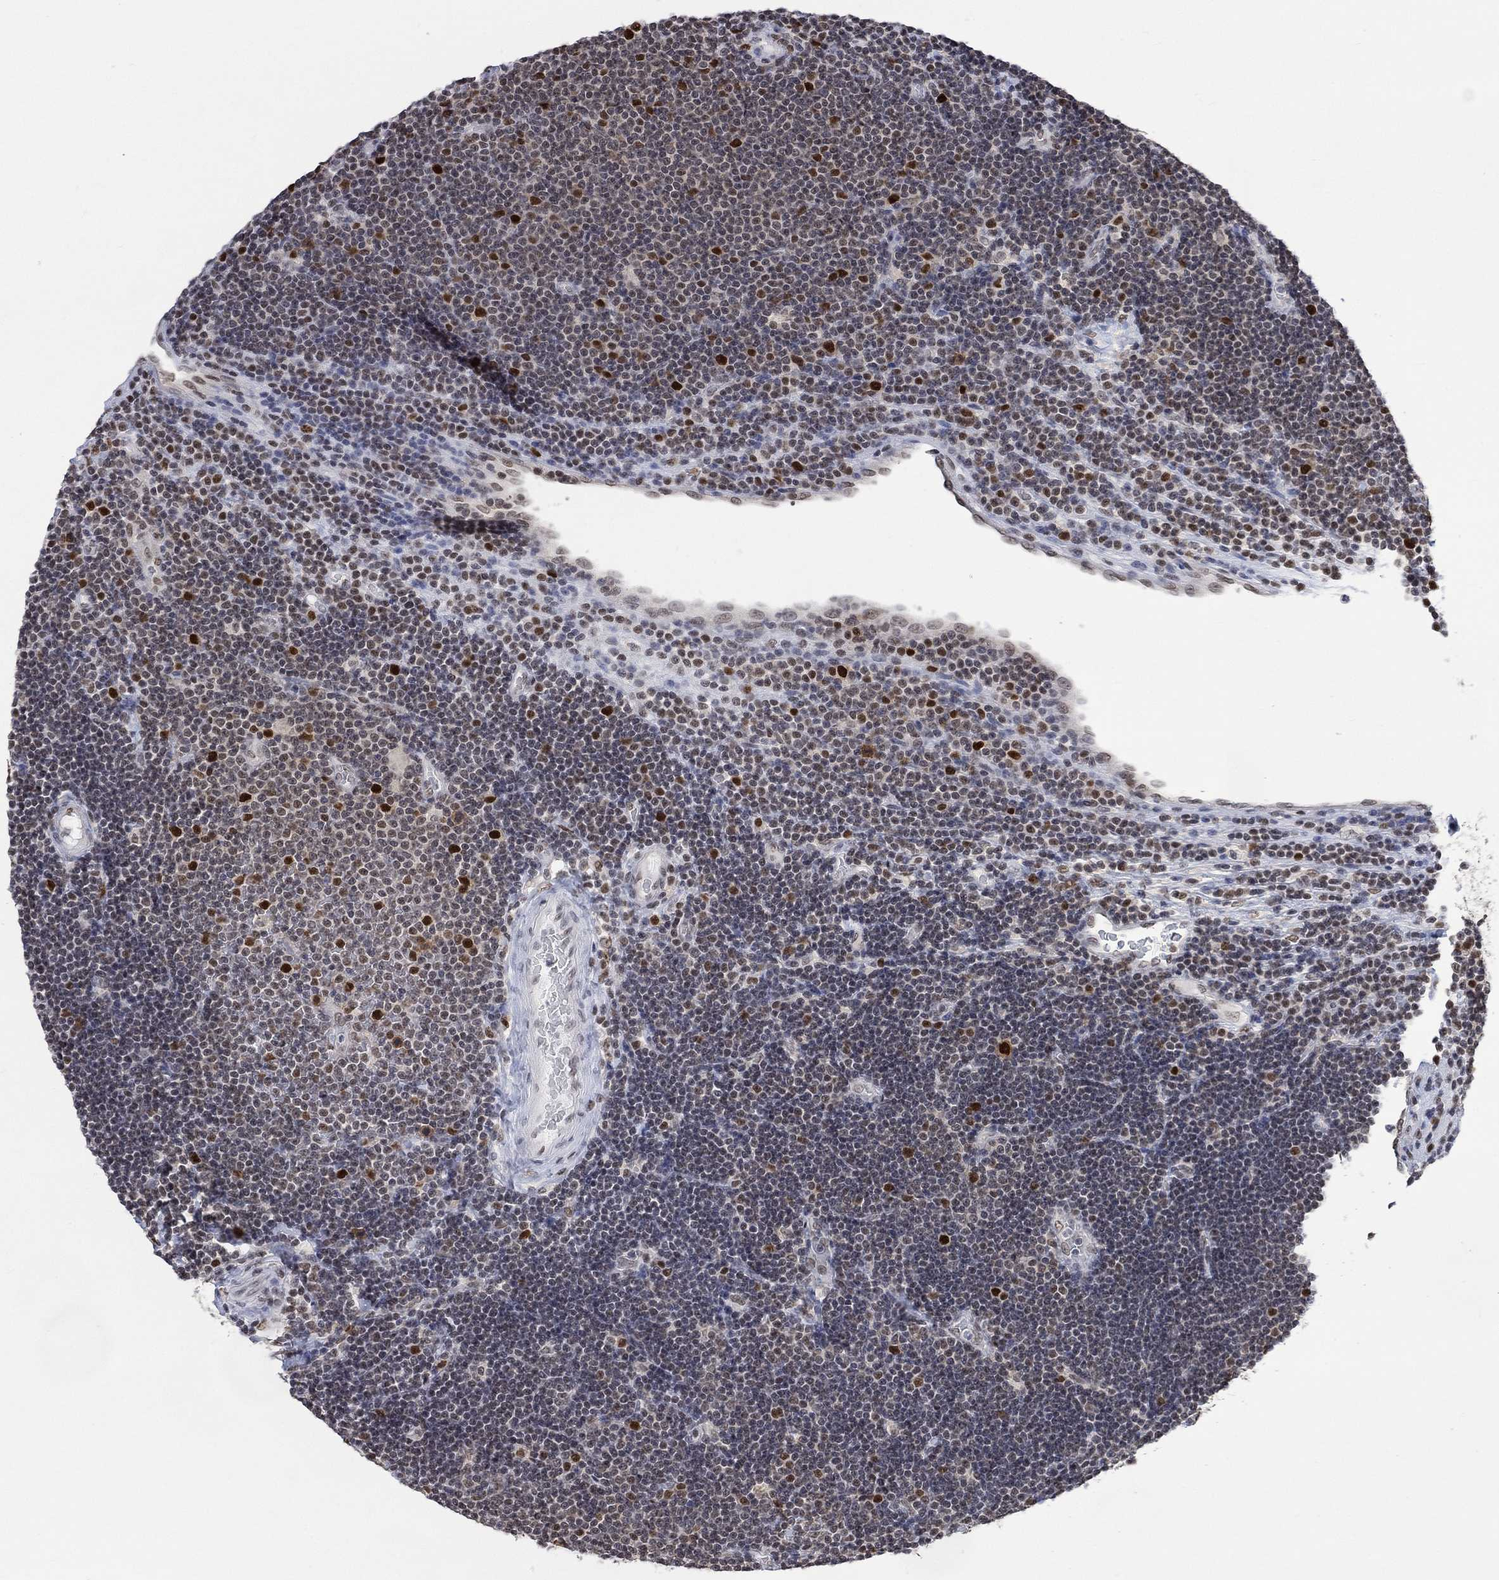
{"staining": {"intensity": "strong", "quantity": "<25%", "location": "nuclear"}, "tissue": "lymphoma", "cell_type": "Tumor cells", "image_type": "cancer", "snomed": [{"axis": "morphology", "description": "Malignant lymphoma, non-Hodgkin's type, Low grade"}, {"axis": "topography", "description": "Brain"}], "caption": "Low-grade malignant lymphoma, non-Hodgkin's type stained with a protein marker exhibits strong staining in tumor cells.", "gene": "RAD54L2", "patient": {"sex": "female", "age": 66}}